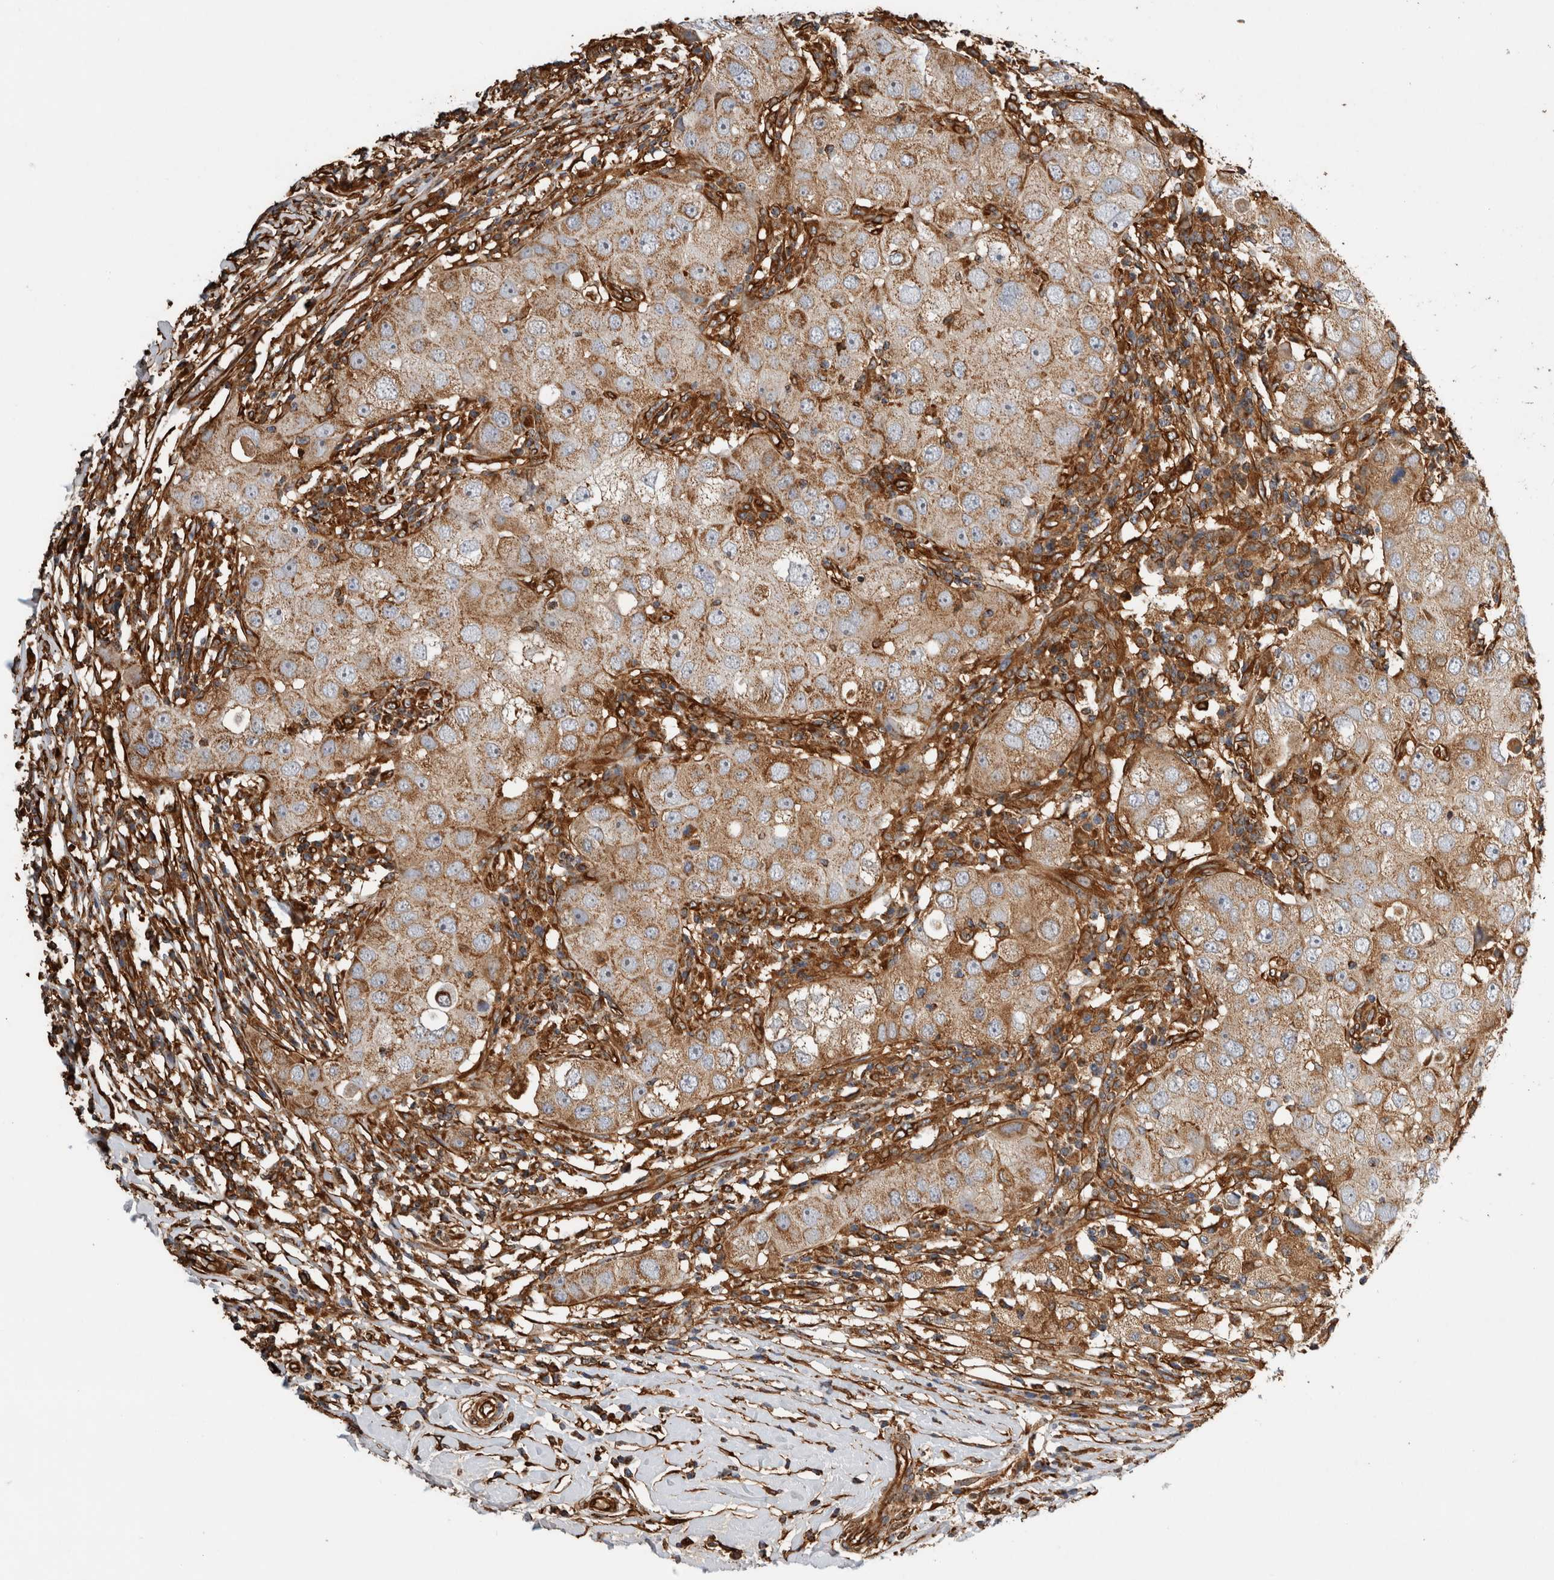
{"staining": {"intensity": "moderate", "quantity": "25%-75%", "location": "cytoplasmic/membranous"}, "tissue": "breast cancer", "cell_type": "Tumor cells", "image_type": "cancer", "snomed": [{"axis": "morphology", "description": "Duct carcinoma"}, {"axis": "topography", "description": "Breast"}], "caption": "Breast cancer tissue reveals moderate cytoplasmic/membranous positivity in approximately 25%-75% of tumor cells (brown staining indicates protein expression, while blue staining denotes nuclei).", "gene": "ZNF397", "patient": {"sex": "female", "age": 27}}